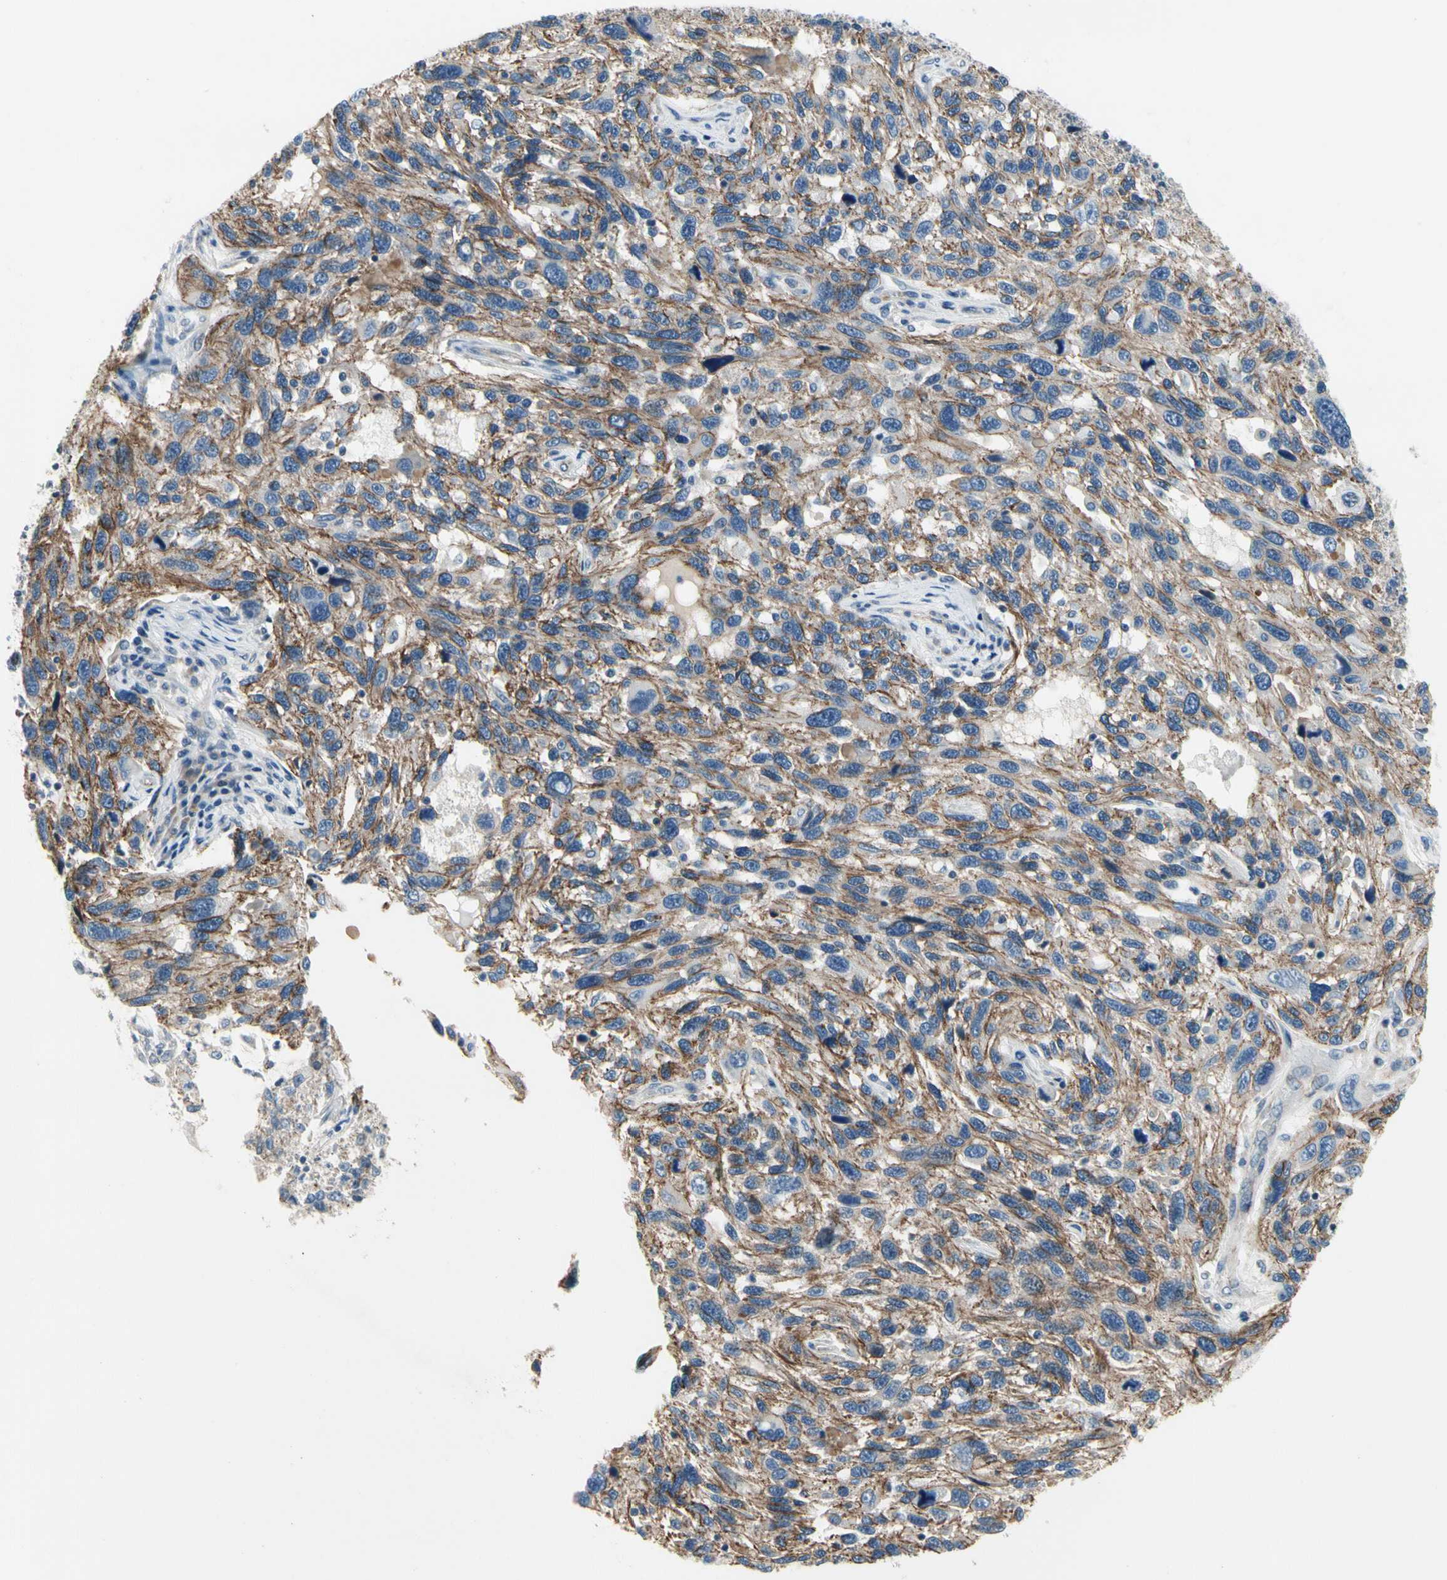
{"staining": {"intensity": "moderate", "quantity": "25%-75%", "location": "cytoplasmic/membranous"}, "tissue": "melanoma", "cell_type": "Tumor cells", "image_type": "cancer", "snomed": [{"axis": "morphology", "description": "Malignant melanoma, NOS"}, {"axis": "topography", "description": "Skin"}], "caption": "The image displays a brown stain indicating the presence of a protein in the cytoplasmic/membranous of tumor cells in melanoma.", "gene": "LGR6", "patient": {"sex": "male", "age": 53}}